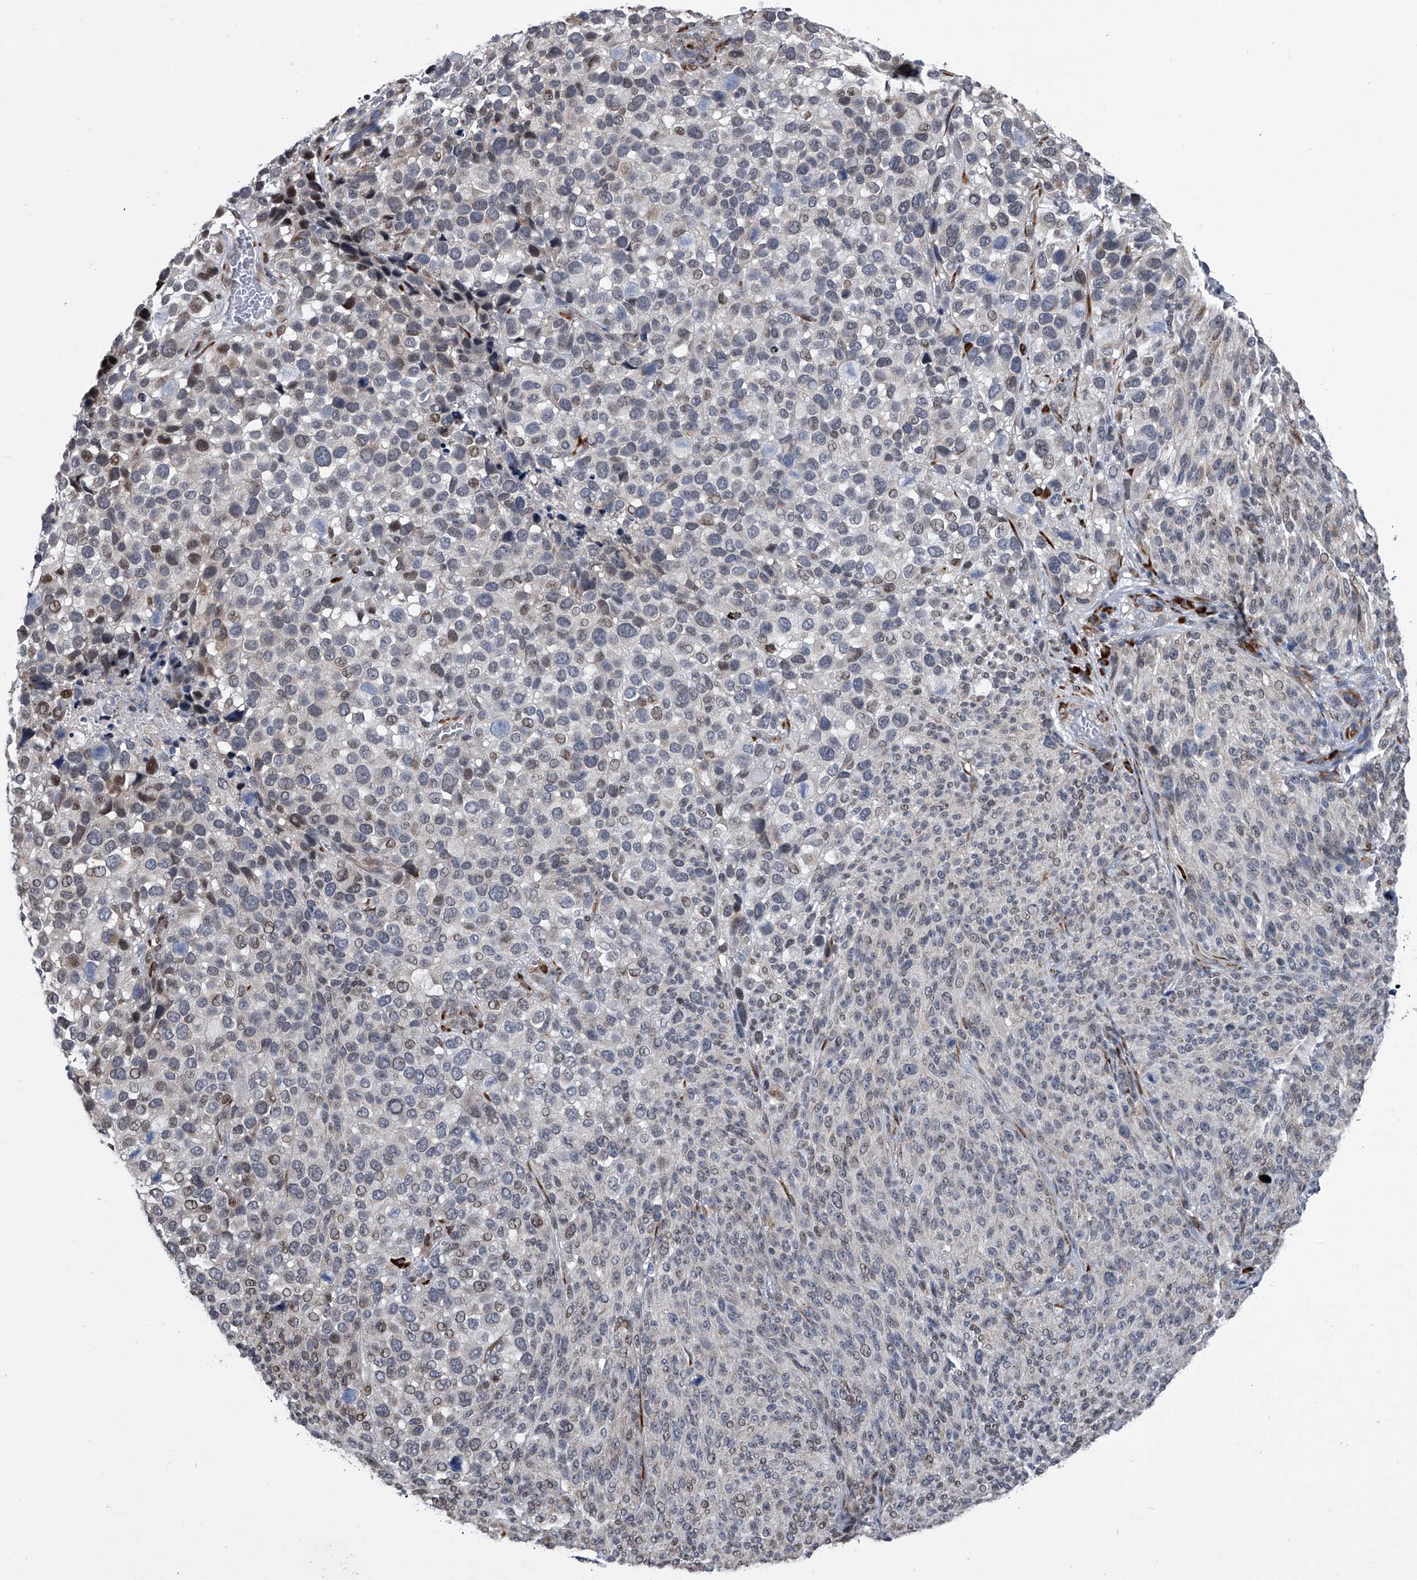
{"staining": {"intensity": "negative", "quantity": "none", "location": "none"}, "tissue": "melanoma", "cell_type": "Tumor cells", "image_type": "cancer", "snomed": [{"axis": "morphology", "description": "Malignant melanoma, NOS"}, {"axis": "topography", "description": "Skin of trunk"}], "caption": "This is an immunohistochemistry (IHC) image of melanoma. There is no positivity in tumor cells.", "gene": "PPP2R5D", "patient": {"sex": "male", "age": 71}}